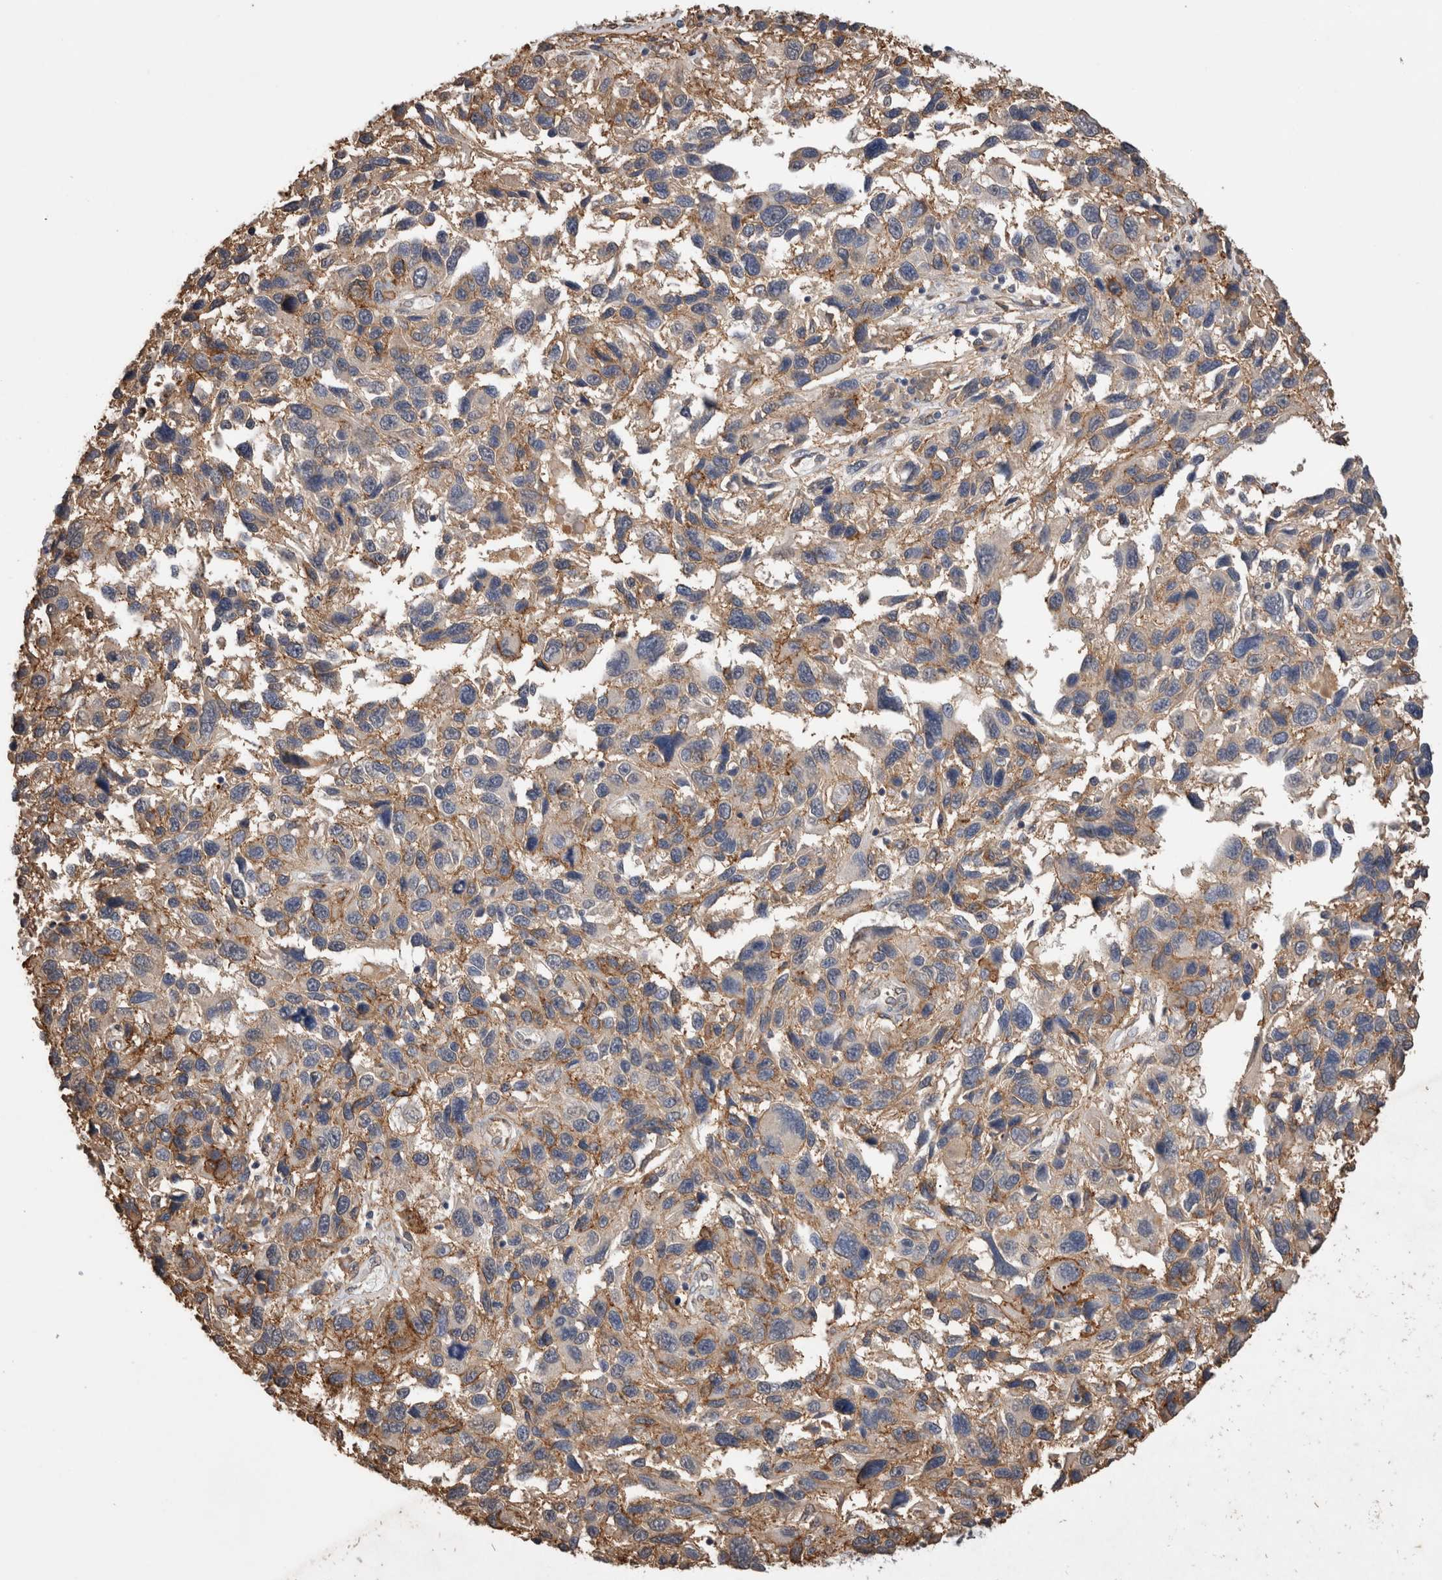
{"staining": {"intensity": "moderate", "quantity": "25%-75%", "location": "cytoplasmic/membranous"}, "tissue": "melanoma", "cell_type": "Tumor cells", "image_type": "cancer", "snomed": [{"axis": "morphology", "description": "Malignant melanoma, NOS"}, {"axis": "topography", "description": "Skin"}], "caption": "DAB (3,3'-diaminobenzidine) immunohistochemical staining of malignant melanoma exhibits moderate cytoplasmic/membranous protein staining in about 25%-75% of tumor cells.", "gene": "S100A10", "patient": {"sex": "male", "age": 53}}